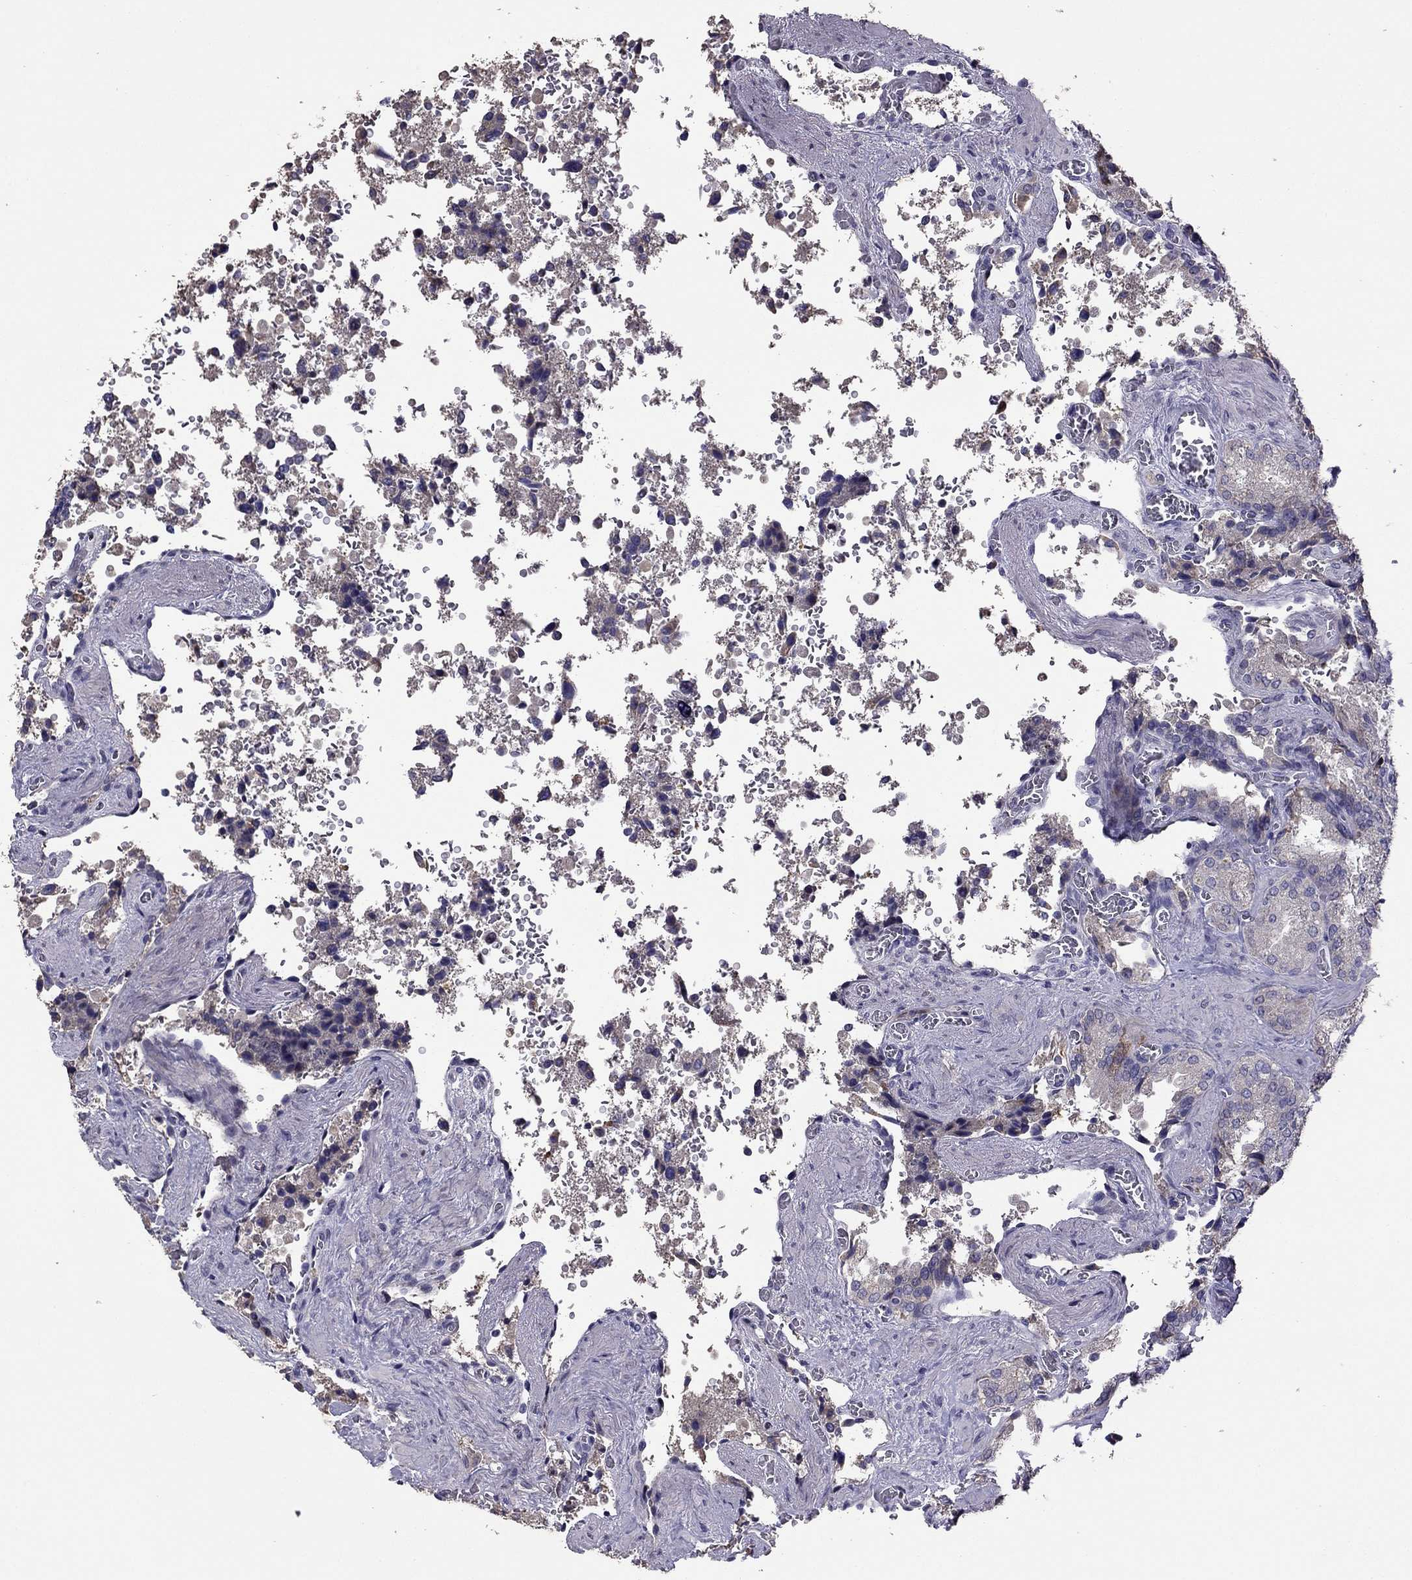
{"staining": {"intensity": "negative", "quantity": "none", "location": "none"}, "tissue": "seminal vesicle", "cell_type": "Glandular cells", "image_type": "normal", "snomed": [{"axis": "morphology", "description": "Normal tissue, NOS"}, {"axis": "topography", "description": "Seminal veicle"}], "caption": "Seminal vesicle was stained to show a protein in brown. There is no significant expression in glandular cells. The staining is performed using DAB brown chromogen with nuclei counter-stained in using hematoxylin.", "gene": "CDH9", "patient": {"sex": "male", "age": 37}}